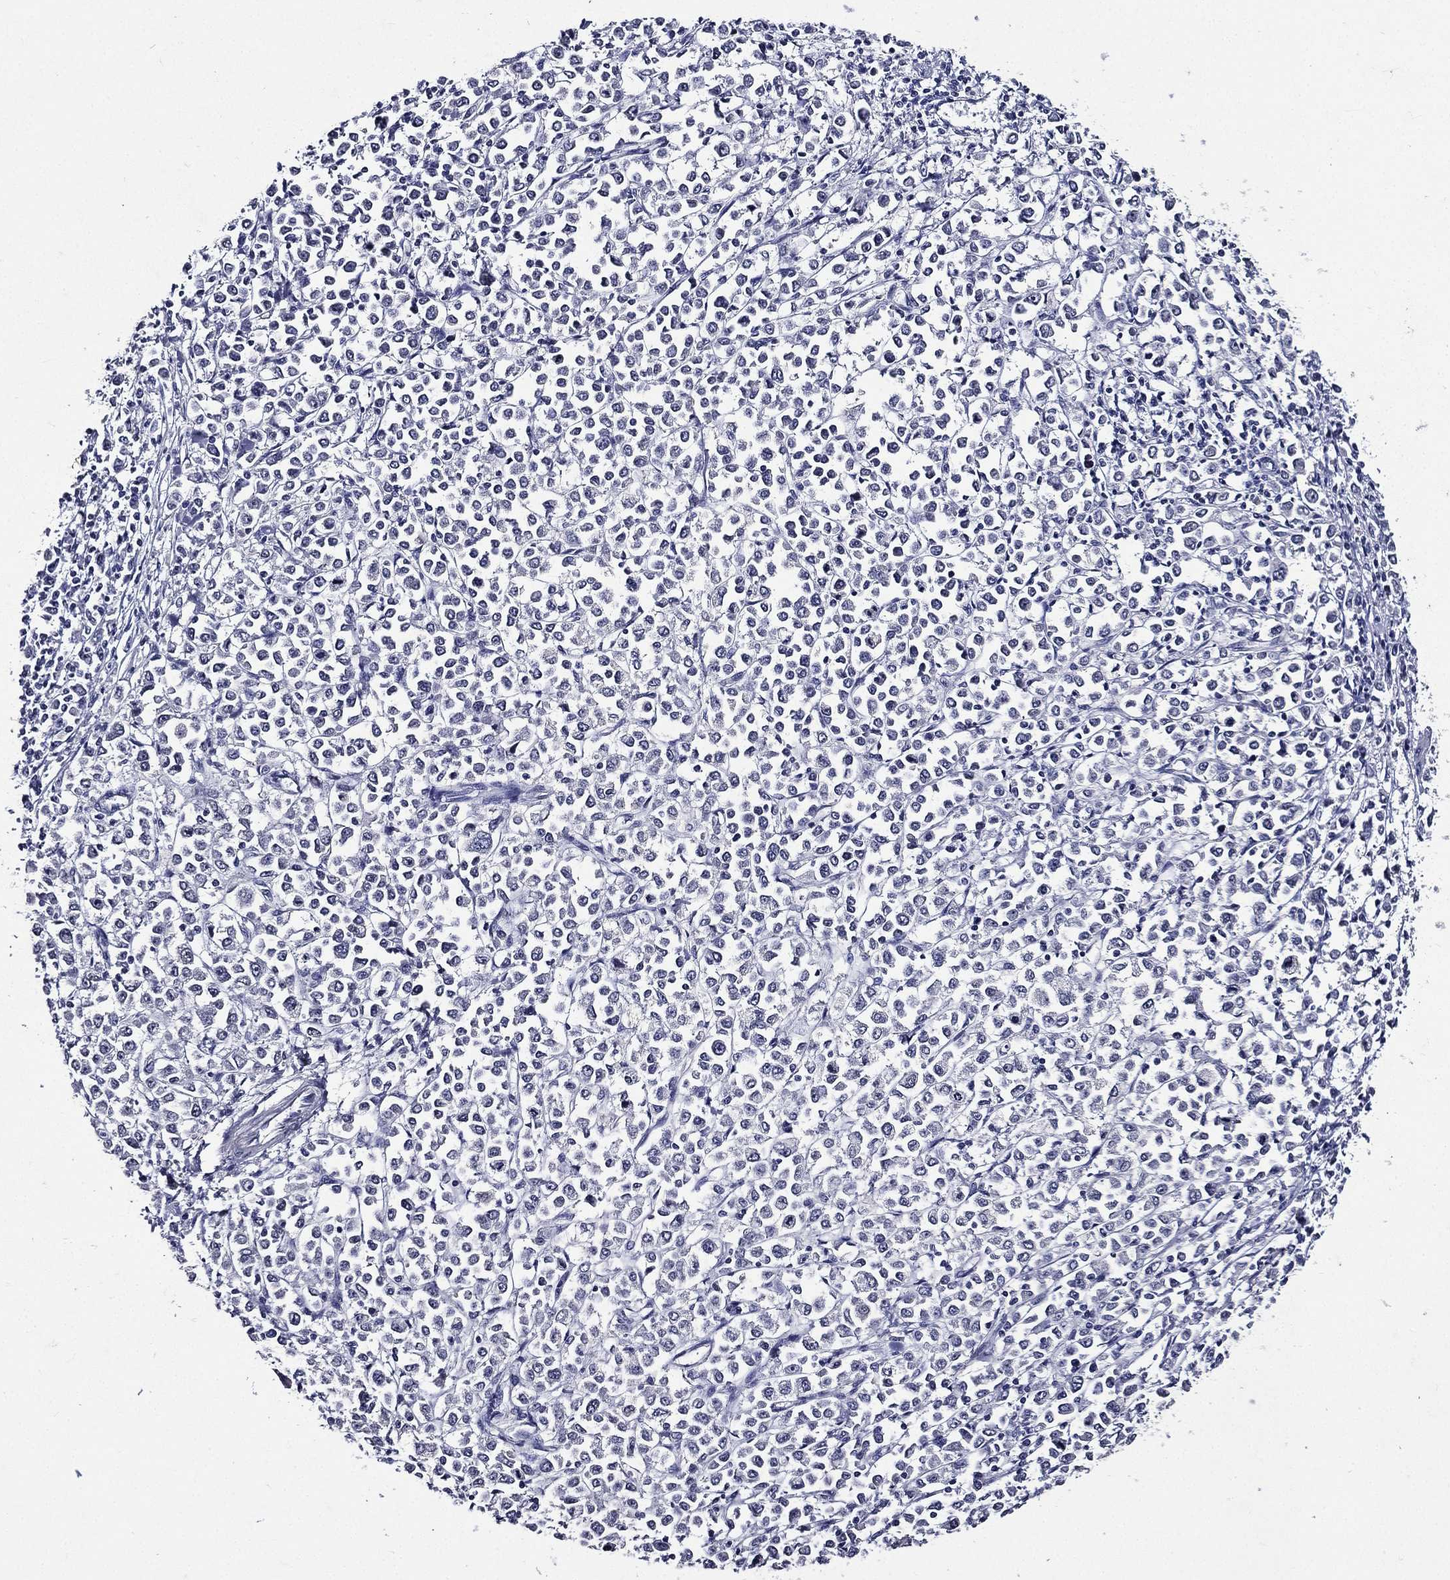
{"staining": {"intensity": "strong", "quantity": "<25%", "location": "cytoplasmic/membranous"}, "tissue": "stomach cancer", "cell_type": "Tumor cells", "image_type": "cancer", "snomed": [{"axis": "morphology", "description": "Adenocarcinoma, NOS"}, {"axis": "topography", "description": "Stomach, upper"}], "caption": "Strong cytoplasmic/membranous protein expression is identified in about <25% of tumor cells in stomach adenocarcinoma. (brown staining indicates protein expression, while blue staining denotes nuclei).", "gene": "TGM1", "patient": {"sex": "male", "age": 70}}